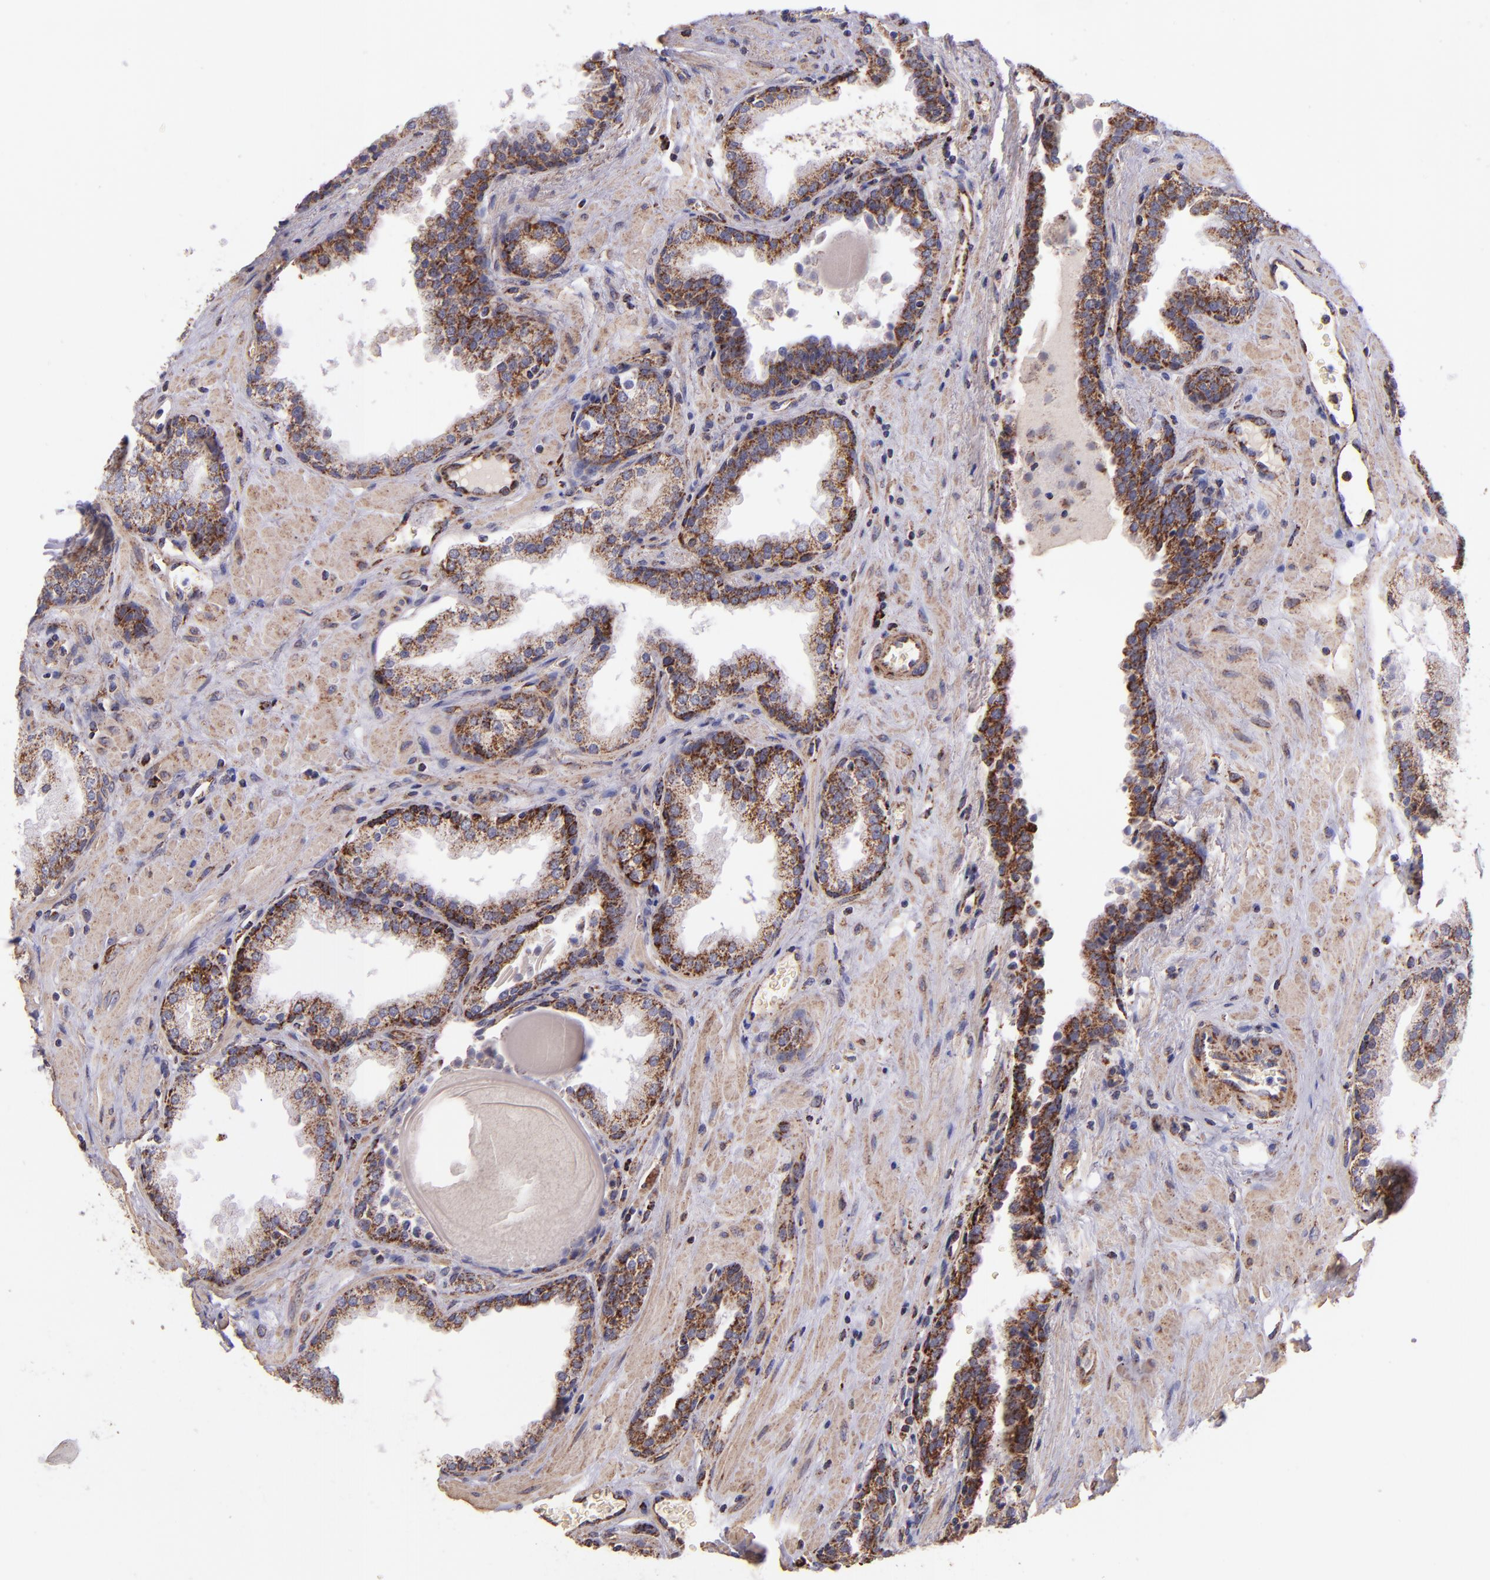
{"staining": {"intensity": "moderate", "quantity": "25%-75%", "location": "cytoplasmic/membranous"}, "tissue": "prostate", "cell_type": "Glandular cells", "image_type": "normal", "snomed": [{"axis": "morphology", "description": "Normal tissue, NOS"}, {"axis": "topography", "description": "Prostate"}], "caption": "A brown stain highlights moderate cytoplasmic/membranous staining of a protein in glandular cells of benign prostate.", "gene": "IDH3G", "patient": {"sex": "male", "age": 51}}